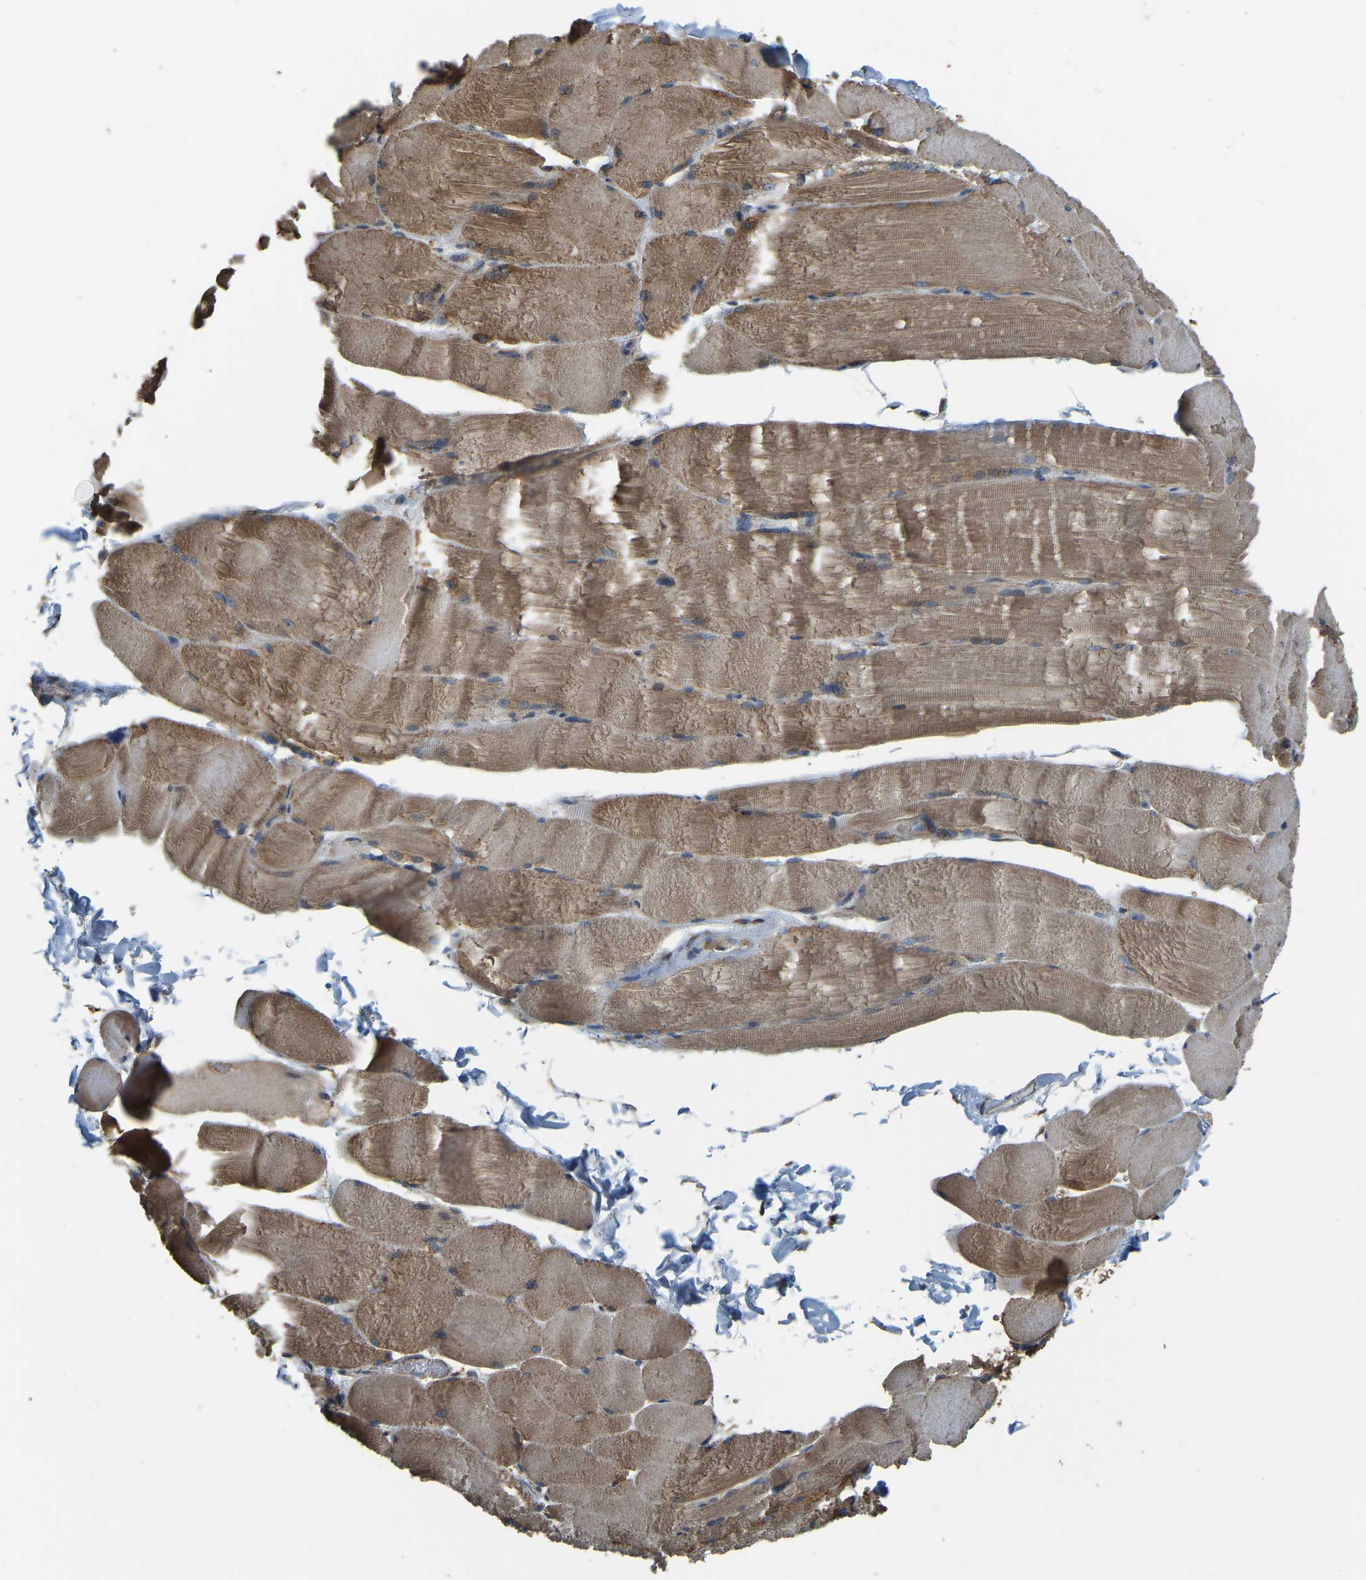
{"staining": {"intensity": "moderate", "quantity": "25%-75%", "location": "cytoplasmic/membranous"}, "tissue": "skeletal muscle", "cell_type": "Myocytes", "image_type": "normal", "snomed": [{"axis": "morphology", "description": "Normal tissue, NOS"}, {"axis": "topography", "description": "Skin"}, {"axis": "topography", "description": "Skeletal muscle"}], "caption": "Benign skeletal muscle shows moderate cytoplasmic/membranous staining in about 25%-75% of myocytes (Stains: DAB in brown, nuclei in blue, Microscopy: brightfield microscopy at high magnification)..", "gene": "PSMD7", "patient": {"sex": "male", "age": 83}}